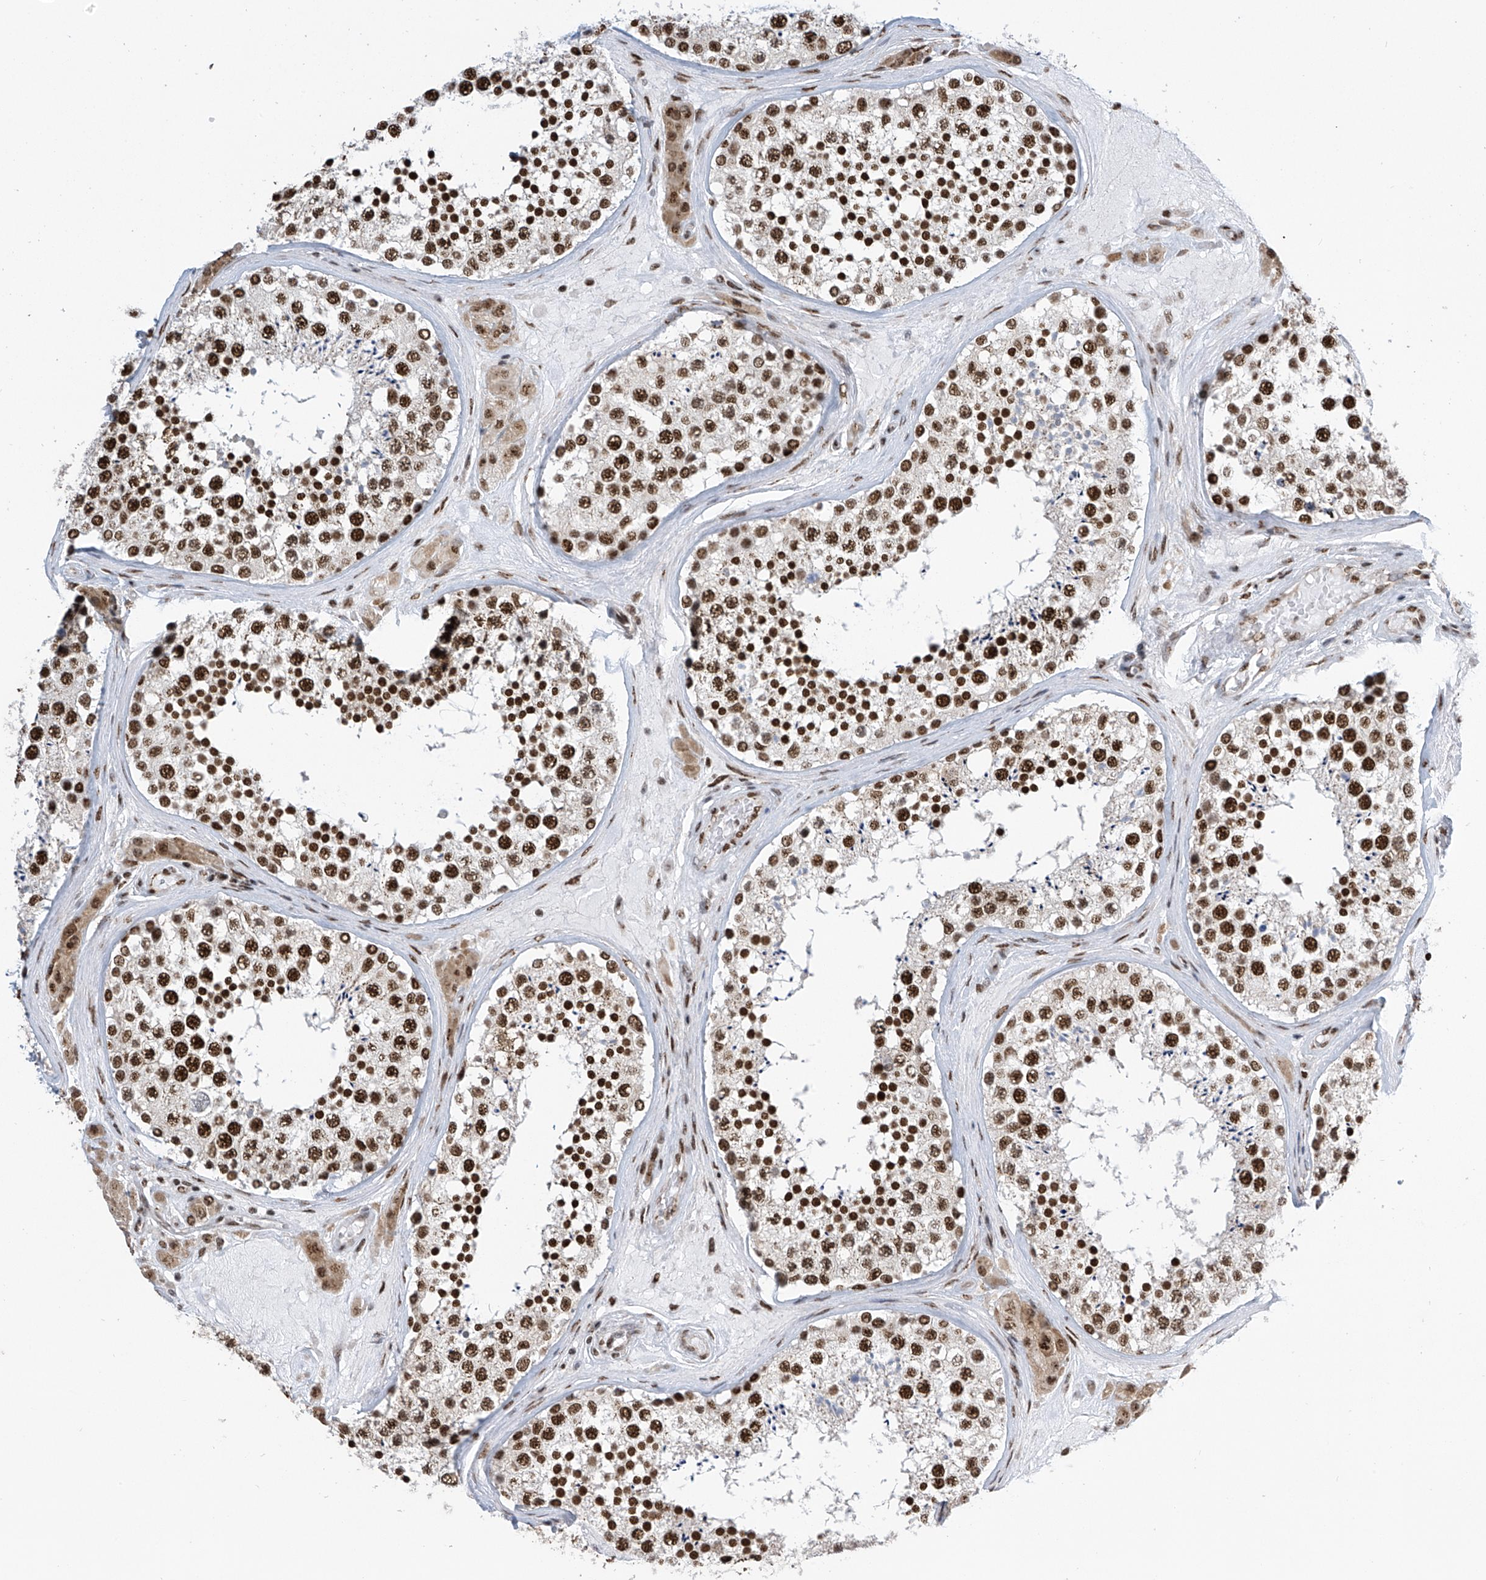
{"staining": {"intensity": "strong", "quantity": ">75%", "location": "nuclear"}, "tissue": "testis", "cell_type": "Cells in seminiferous ducts", "image_type": "normal", "snomed": [{"axis": "morphology", "description": "Normal tissue, NOS"}, {"axis": "topography", "description": "Testis"}], "caption": "Protein analysis of normal testis reveals strong nuclear expression in approximately >75% of cells in seminiferous ducts. Immunohistochemistry (ihc) stains the protein of interest in brown and the nuclei are stained blue.", "gene": "APLF", "patient": {"sex": "male", "age": 46}}